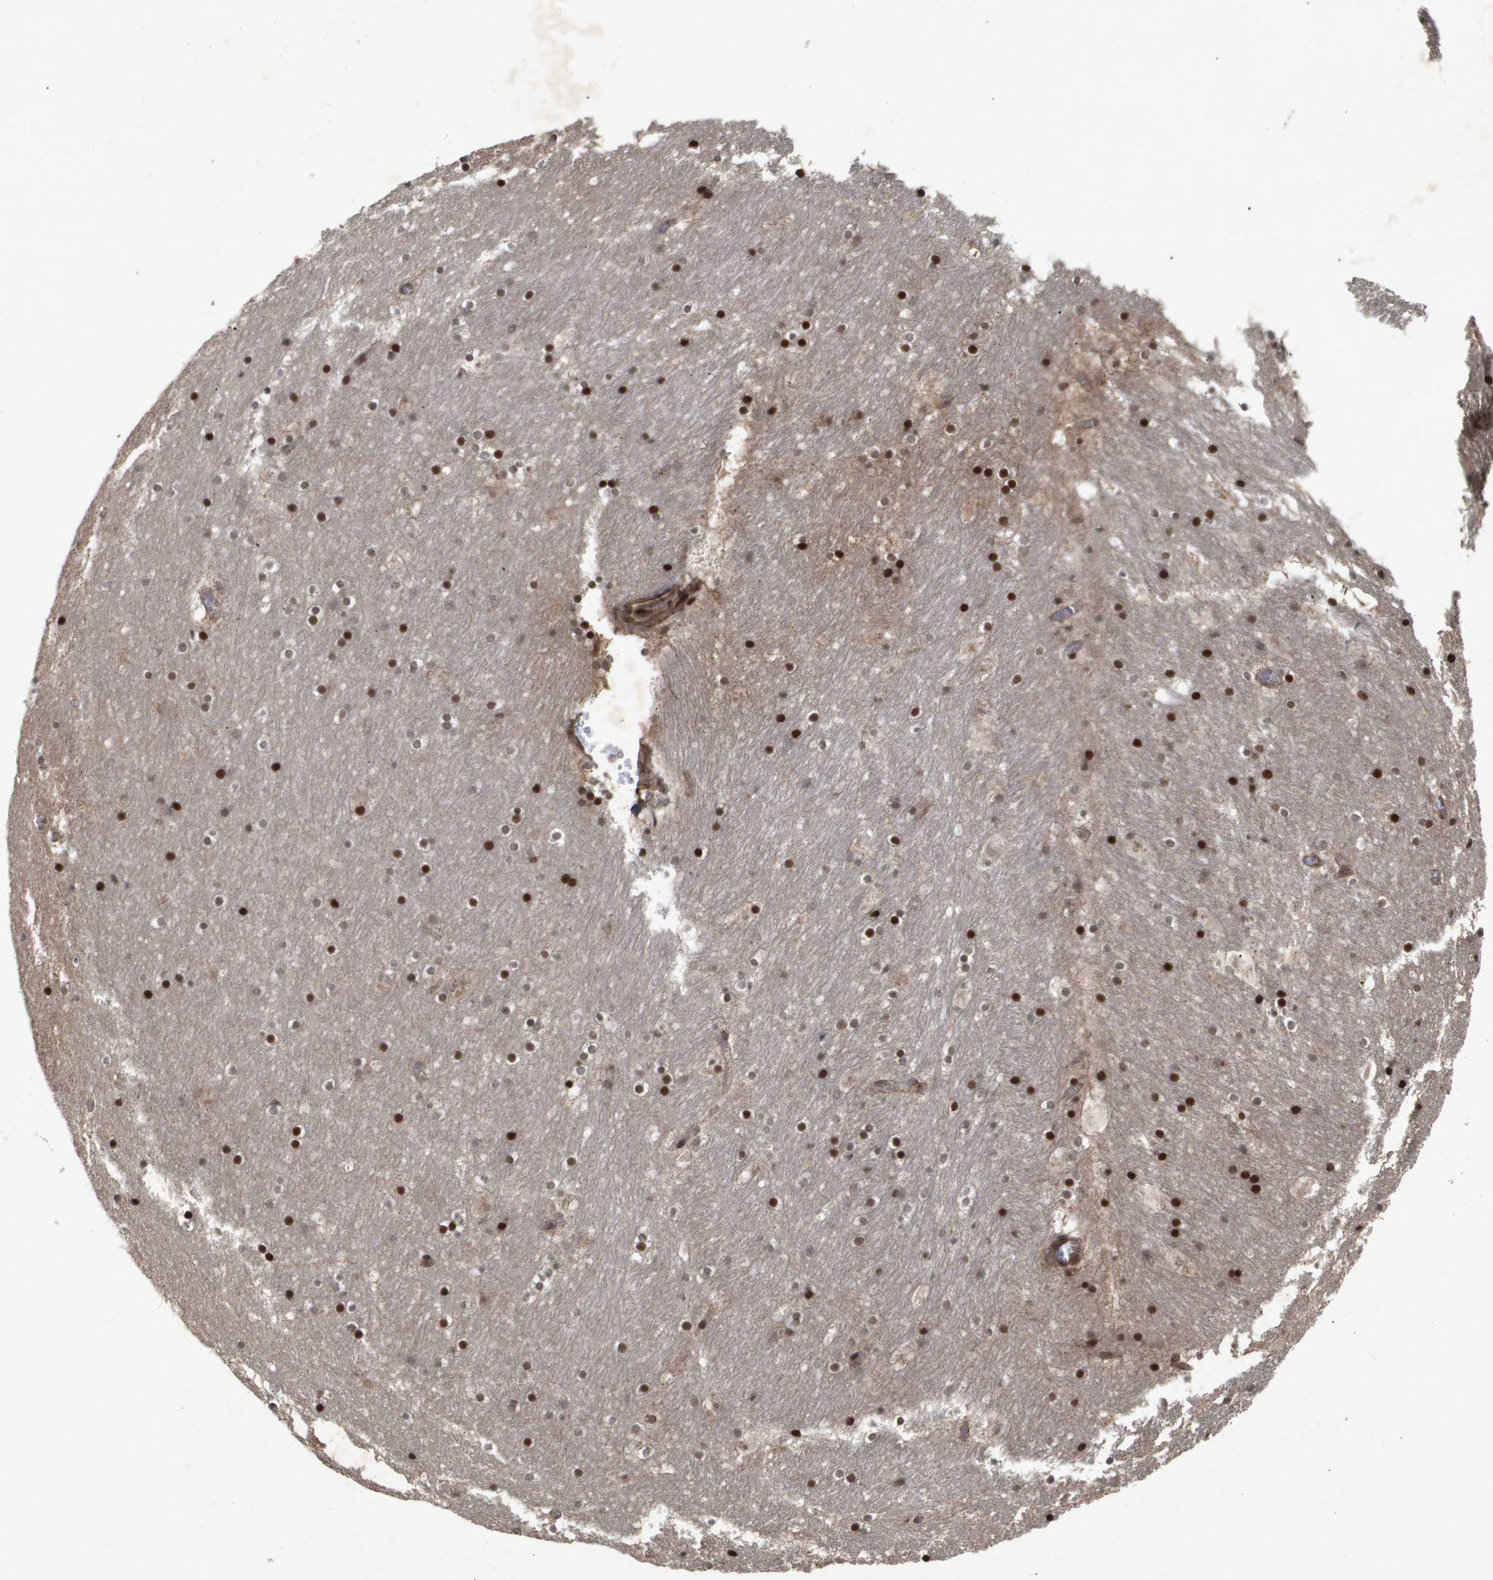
{"staining": {"intensity": "strong", "quantity": "25%-75%", "location": "nuclear"}, "tissue": "hippocampus", "cell_type": "Glial cells", "image_type": "normal", "snomed": [{"axis": "morphology", "description": "Normal tissue, NOS"}, {"axis": "topography", "description": "Hippocampus"}], "caption": "Glial cells demonstrate strong nuclear expression in about 25%-75% of cells in normal hippocampus. (Stains: DAB in brown, nuclei in blue, Microscopy: brightfield microscopy at high magnification).", "gene": "HSPA6", "patient": {"sex": "male", "age": 45}}